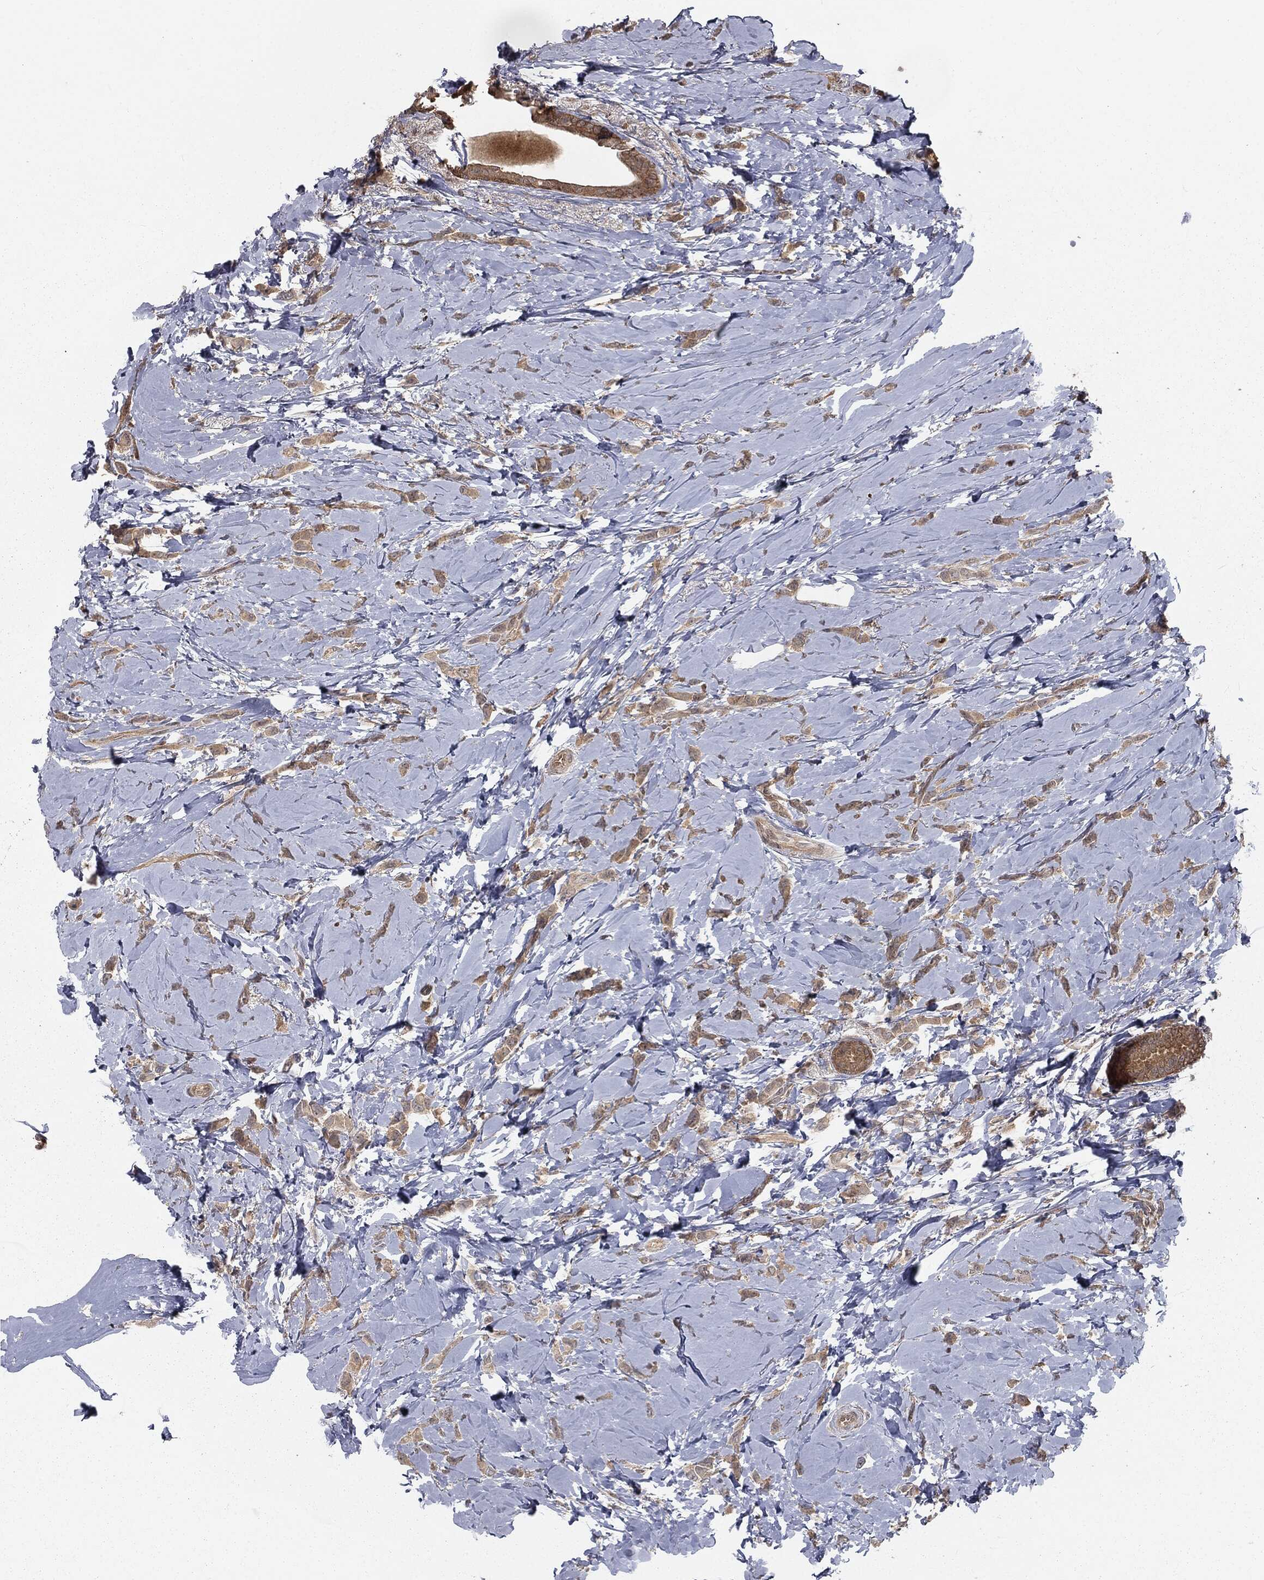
{"staining": {"intensity": "weak", "quantity": ">75%", "location": "cytoplasmic/membranous"}, "tissue": "breast cancer", "cell_type": "Tumor cells", "image_type": "cancer", "snomed": [{"axis": "morphology", "description": "Lobular carcinoma"}, {"axis": "topography", "description": "Breast"}], "caption": "A low amount of weak cytoplasmic/membranous staining is seen in about >75% of tumor cells in lobular carcinoma (breast) tissue.", "gene": "FBXO7", "patient": {"sex": "female", "age": 66}}